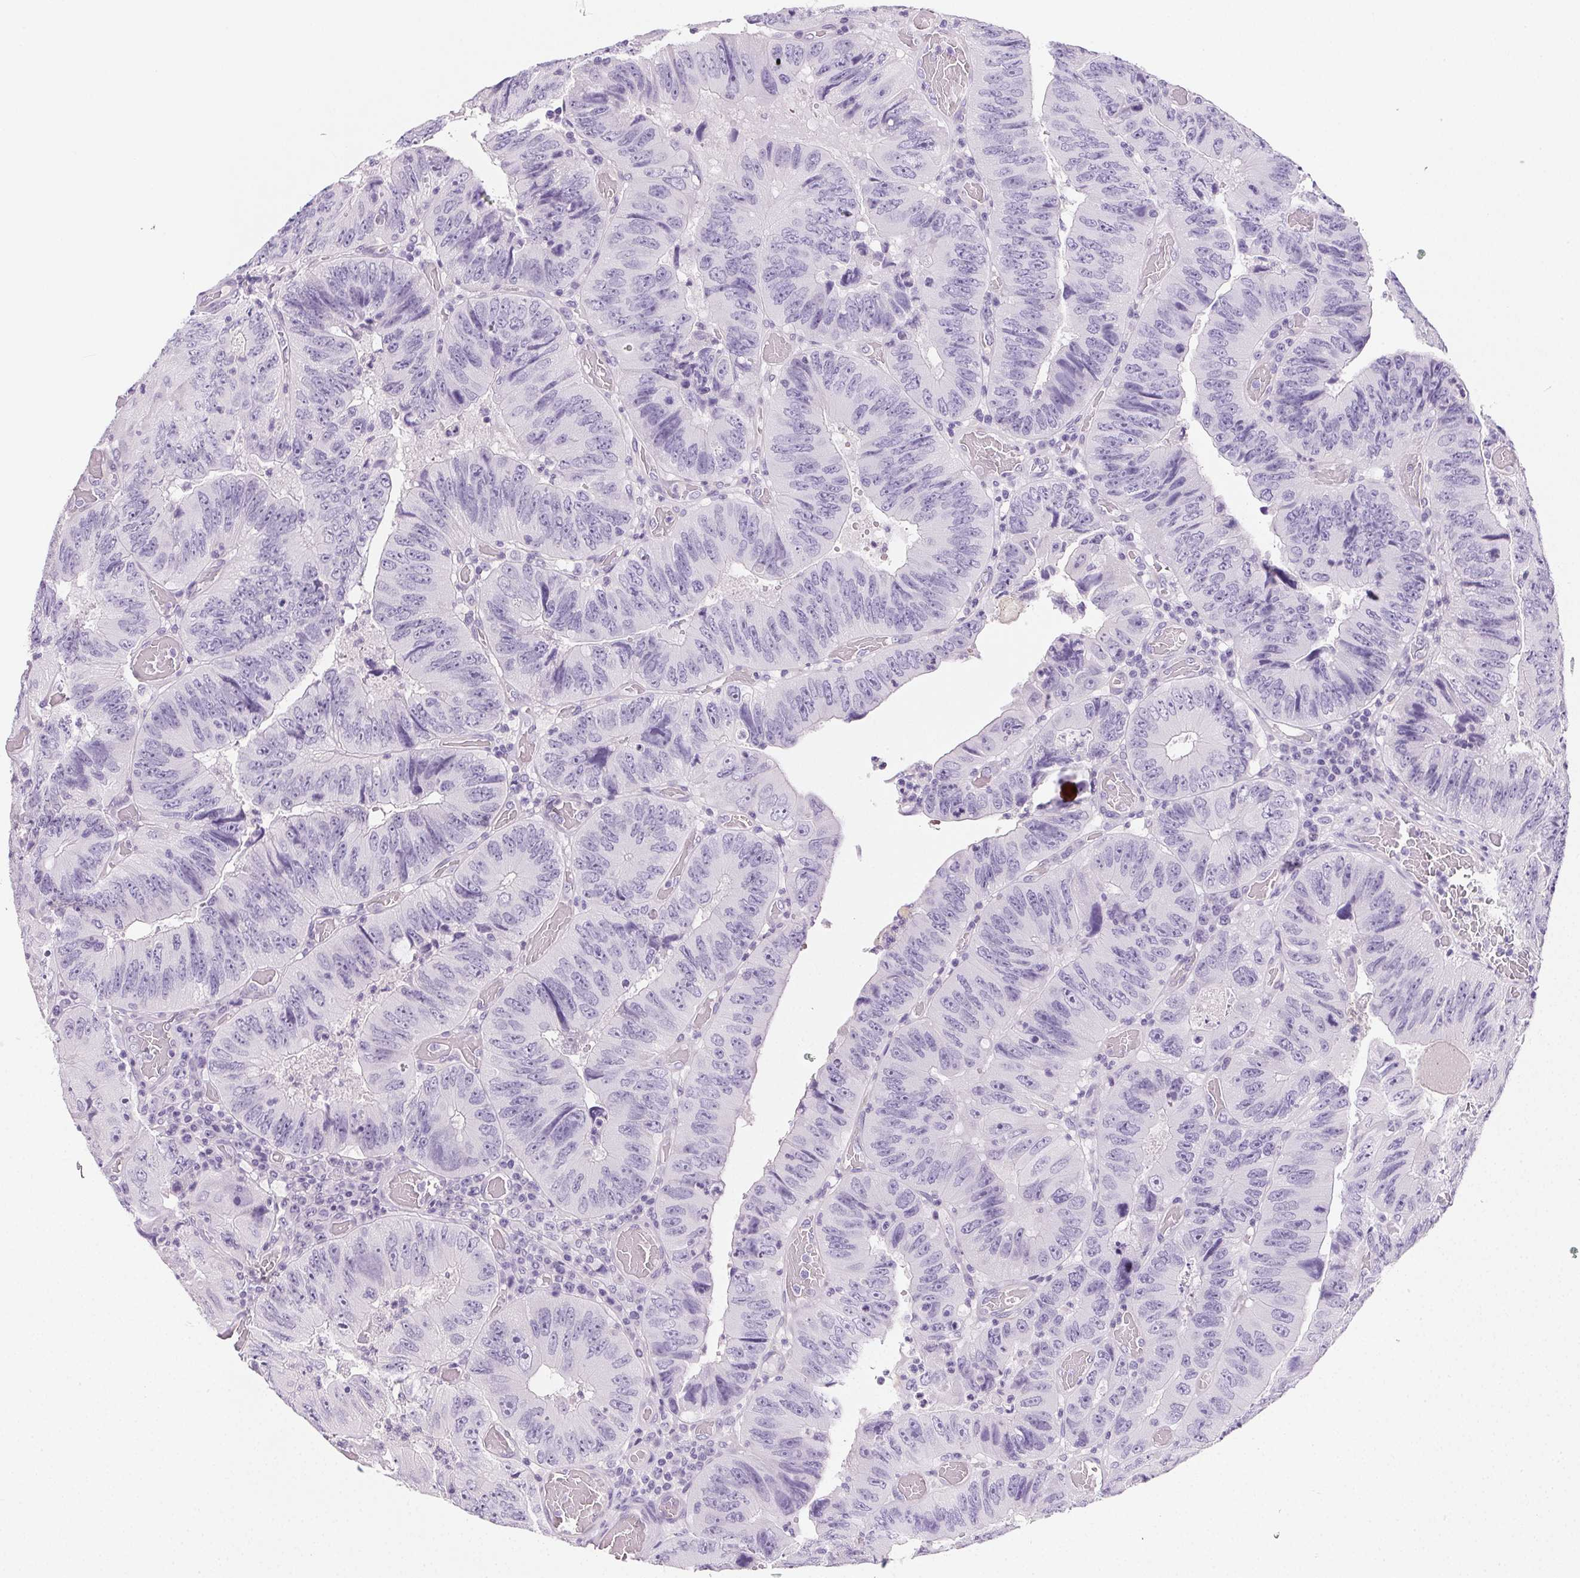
{"staining": {"intensity": "negative", "quantity": "none", "location": "none"}, "tissue": "colorectal cancer", "cell_type": "Tumor cells", "image_type": "cancer", "snomed": [{"axis": "morphology", "description": "Adenocarcinoma, NOS"}, {"axis": "topography", "description": "Colon"}], "caption": "Immunohistochemistry (IHC) photomicrograph of human adenocarcinoma (colorectal) stained for a protein (brown), which displays no positivity in tumor cells.", "gene": "PRSS3", "patient": {"sex": "female", "age": 84}}